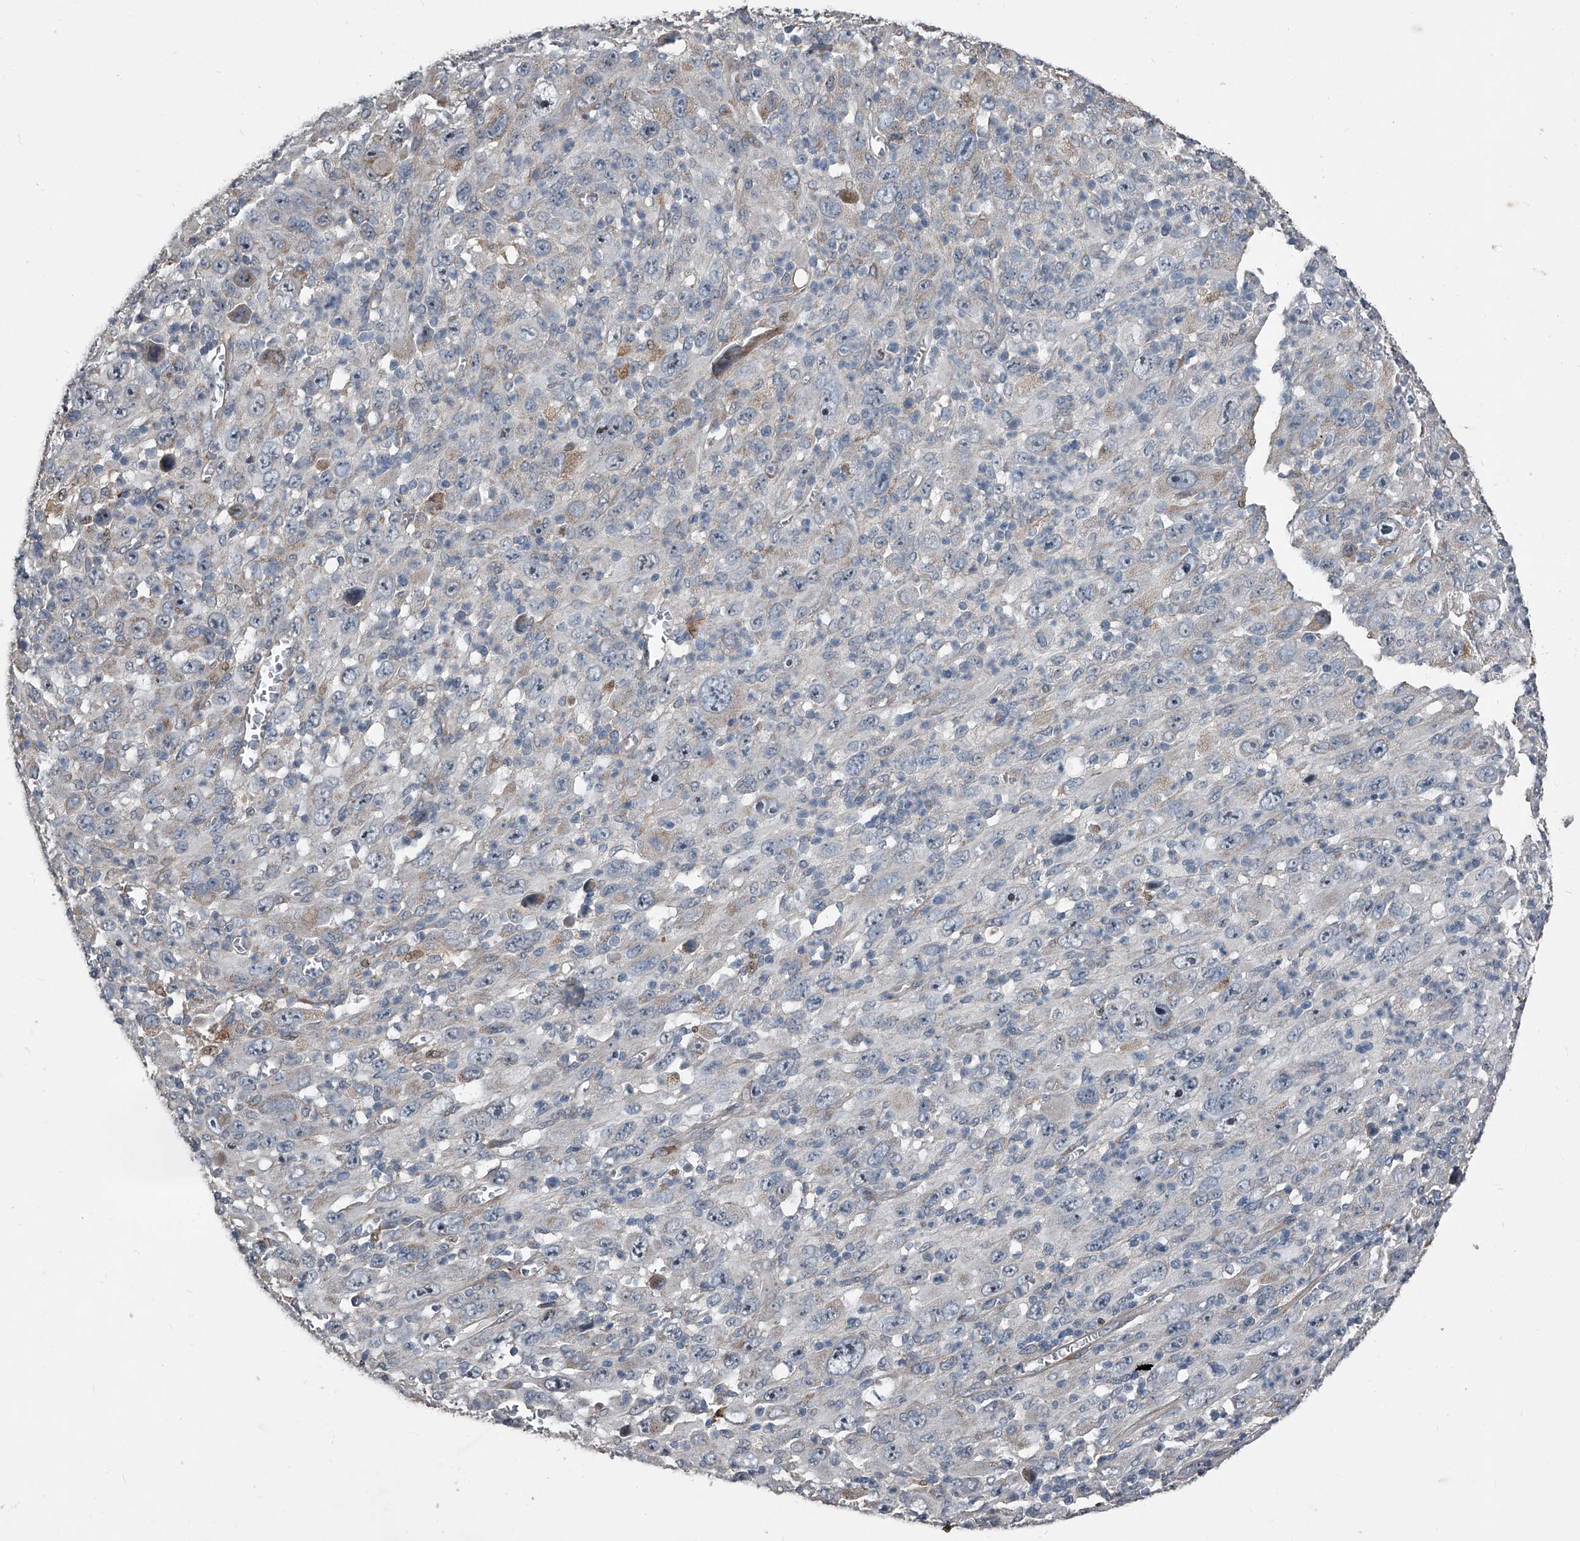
{"staining": {"intensity": "negative", "quantity": "none", "location": "none"}, "tissue": "melanoma", "cell_type": "Tumor cells", "image_type": "cancer", "snomed": [{"axis": "morphology", "description": "Malignant melanoma, Metastatic site"}, {"axis": "topography", "description": "Skin"}], "caption": "Immunohistochemistry (IHC) photomicrograph of neoplastic tissue: human melanoma stained with DAB displays no significant protein positivity in tumor cells.", "gene": "PHACTR1", "patient": {"sex": "female", "age": 56}}